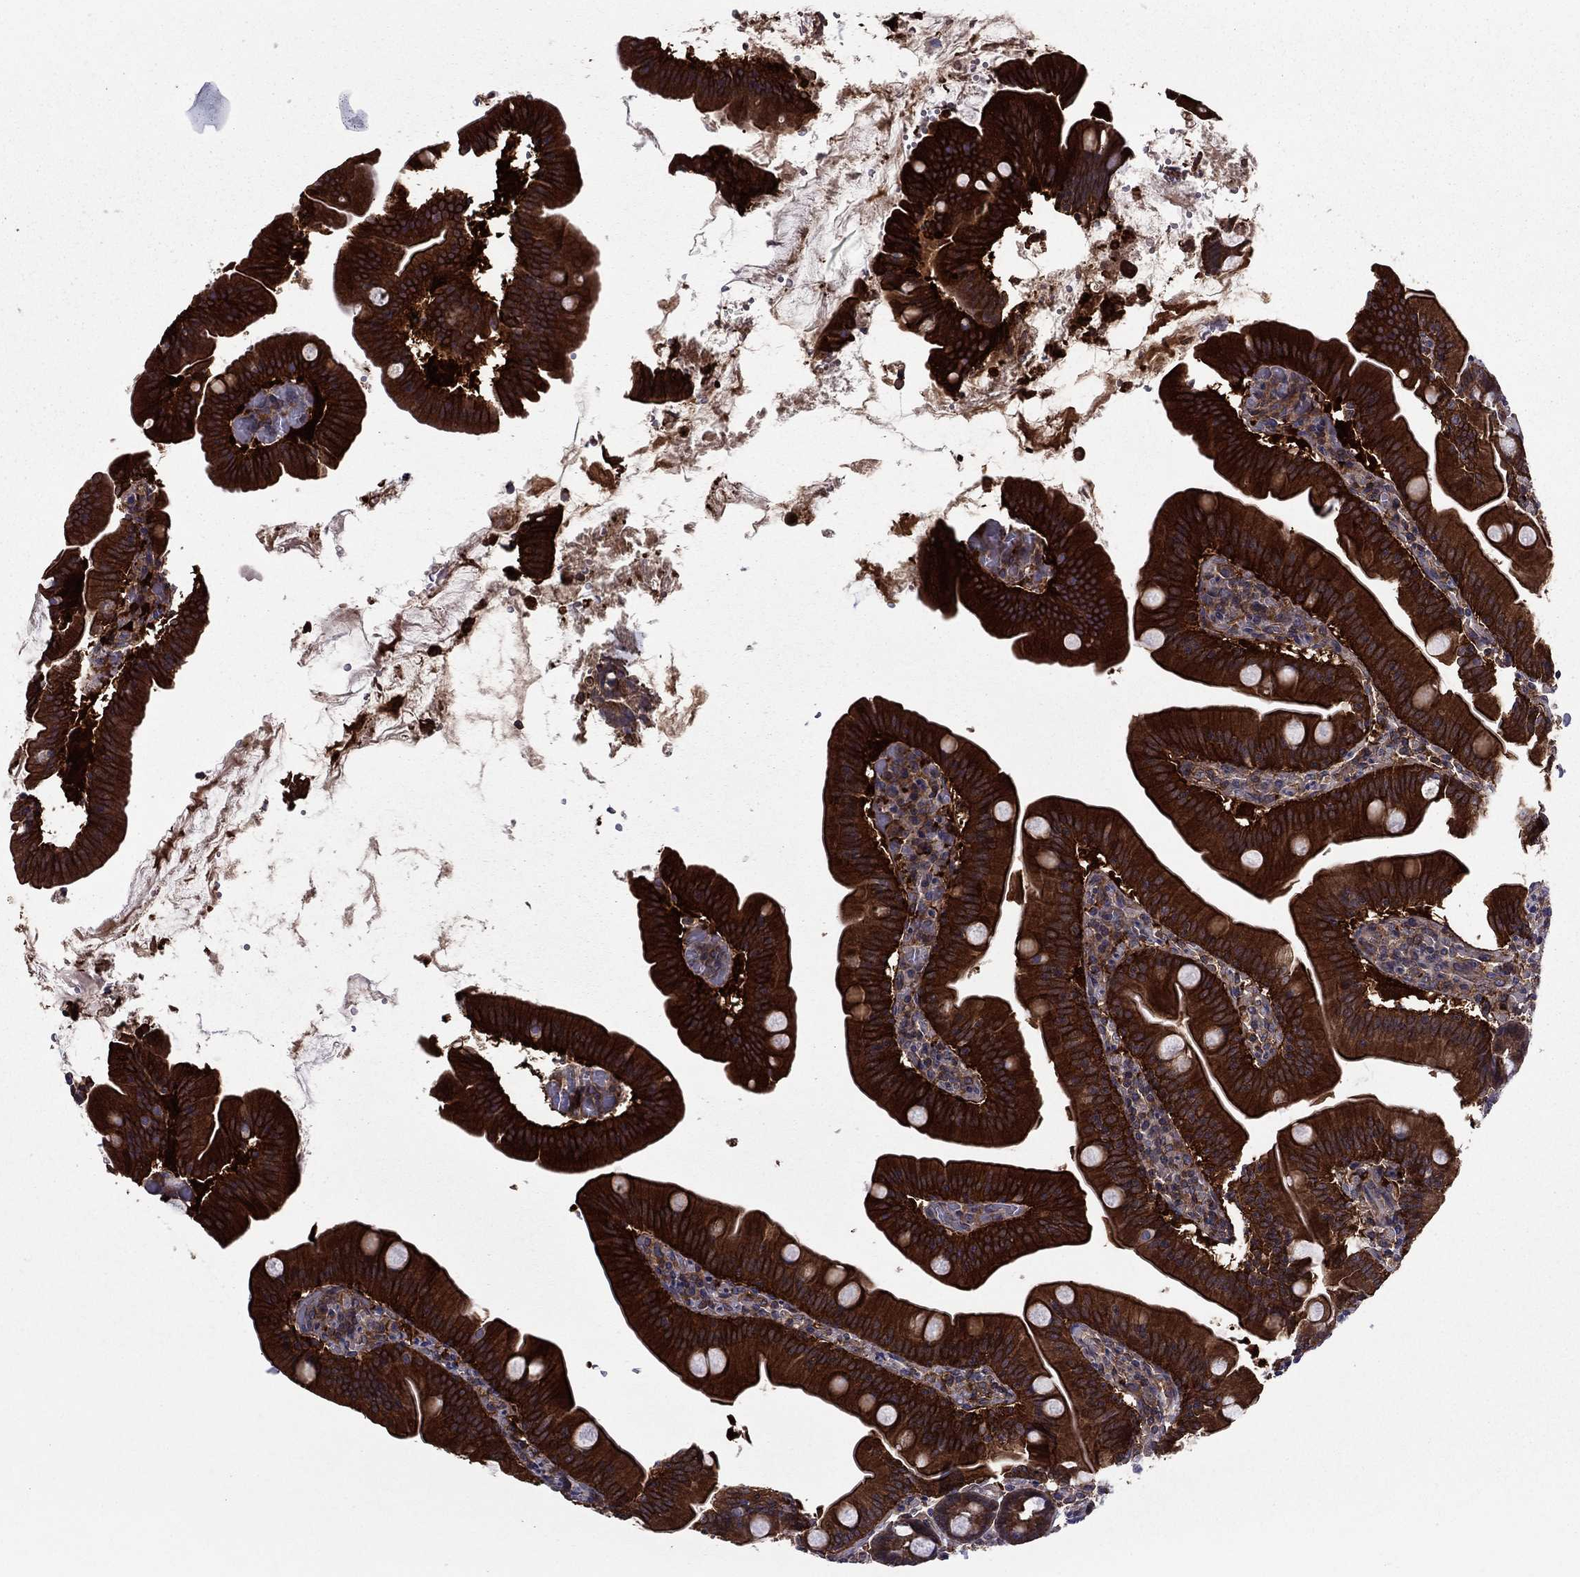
{"staining": {"intensity": "strong", "quantity": "25%-75%", "location": "cytoplasmic/membranous"}, "tissue": "small intestine", "cell_type": "Glandular cells", "image_type": "normal", "snomed": [{"axis": "morphology", "description": "Normal tissue, NOS"}, {"axis": "topography", "description": "Small intestine"}], "caption": "High-magnification brightfield microscopy of unremarkable small intestine stained with DAB (3,3'-diaminobenzidine) (brown) and counterstained with hematoxylin (blue). glandular cells exhibit strong cytoplasmic/membranous expression is present in about25%-75% of cells.", "gene": "SHMT1", "patient": {"sex": "male", "age": 37}}